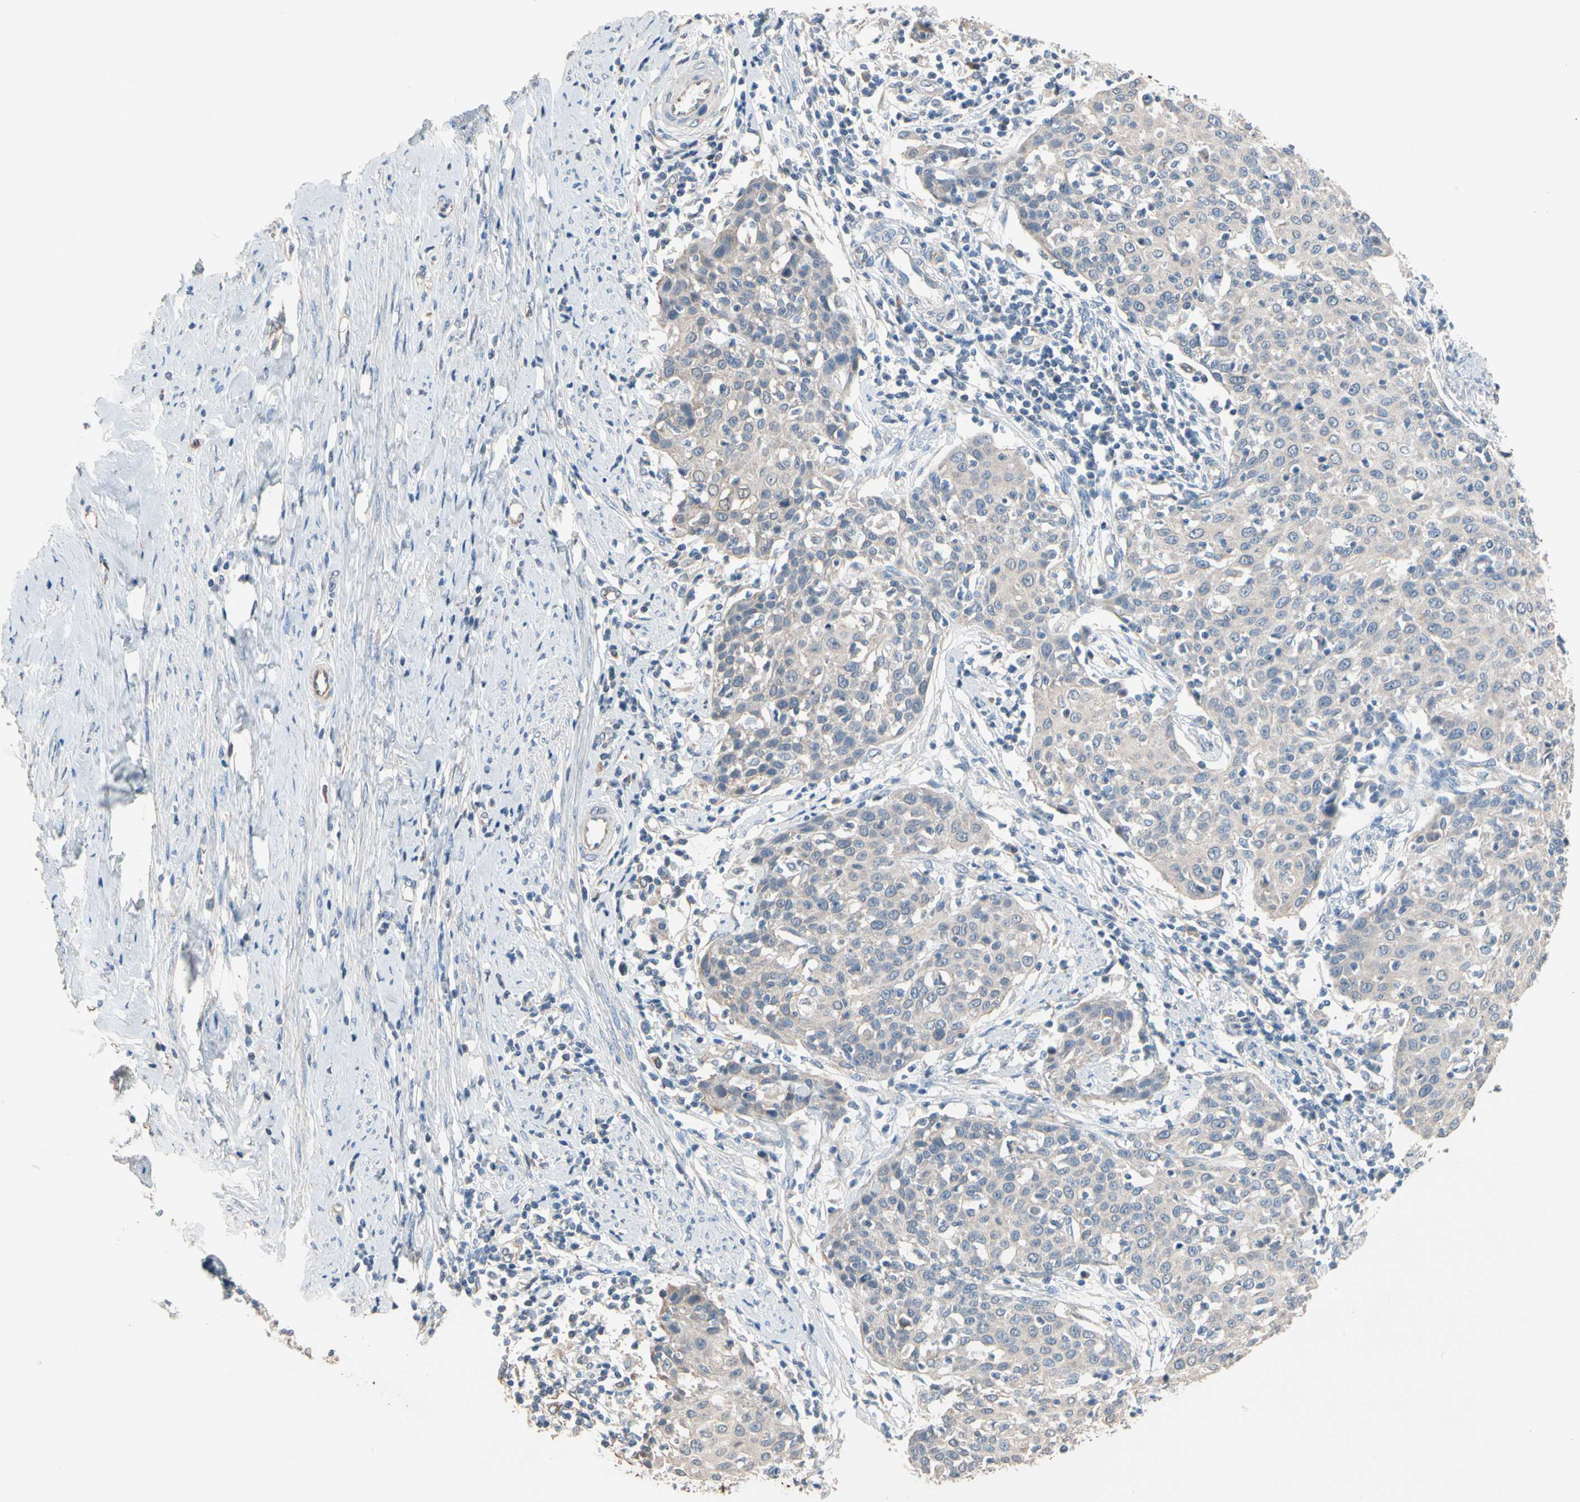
{"staining": {"intensity": "negative", "quantity": "none", "location": "none"}, "tissue": "cervical cancer", "cell_type": "Tumor cells", "image_type": "cancer", "snomed": [{"axis": "morphology", "description": "Squamous cell carcinoma, NOS"}, {"axis": "topography", "description": "Cervix"}], "caption": "Cervical cancer was stained to show a protein in brown. There is no significant positivity in tumor cells.", "gene": "BBOX1", "patient": {"sex": "female", "age": 38}}